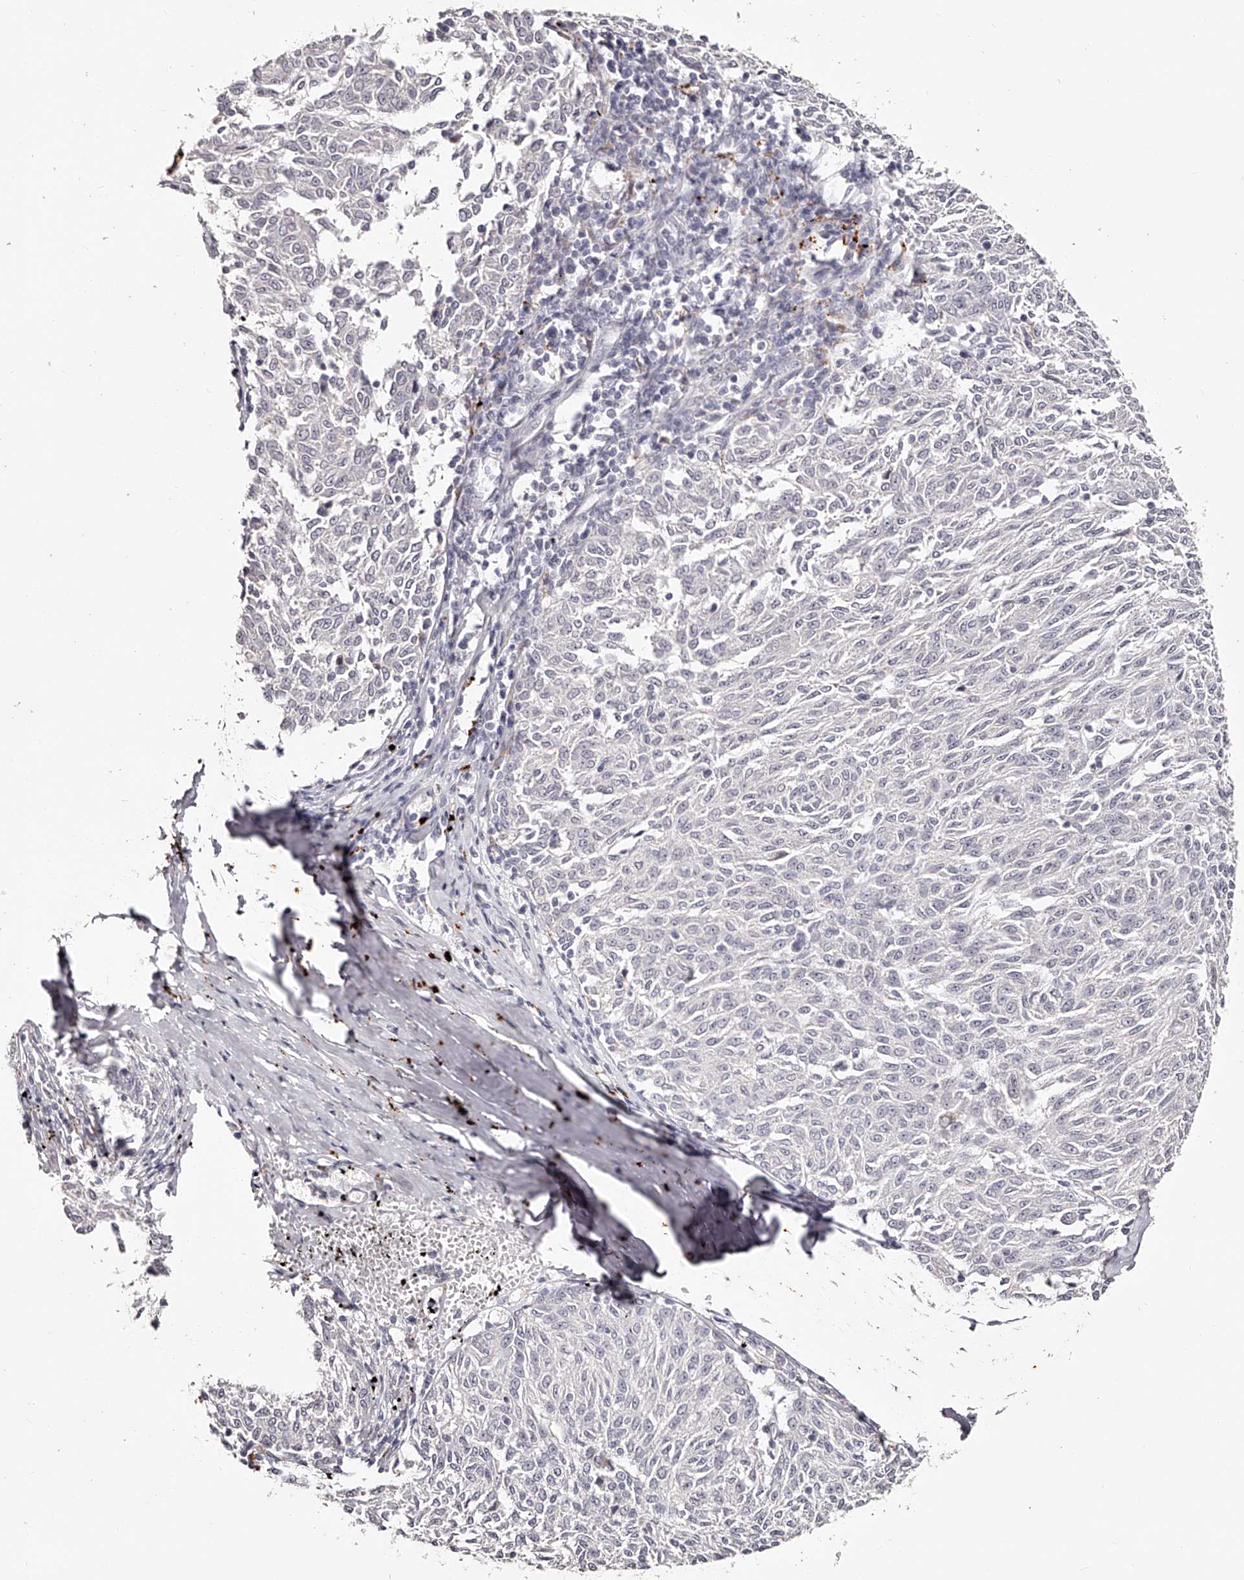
{"staining": {"intensity": "negative", "quantity": "none", "location": "none"}, "tissue": "melanoma", "cell_type": "Tumor cells", "image_type": "cancer", "snomed": [{"axis": "morphology", "description": "Malignant melanoma, NOS"}, {"axis": "topography", "description": "Skin"}], "caption": "A micrograph of human melanoma is negative for staining in tumor cells. Brightfield microscopy of IHC stained with DAB (brown) and hematoxylin (blue), captured at high magnification.", "gene": "SLC35D3", "patient": {"sex": "female", "age": 72}}